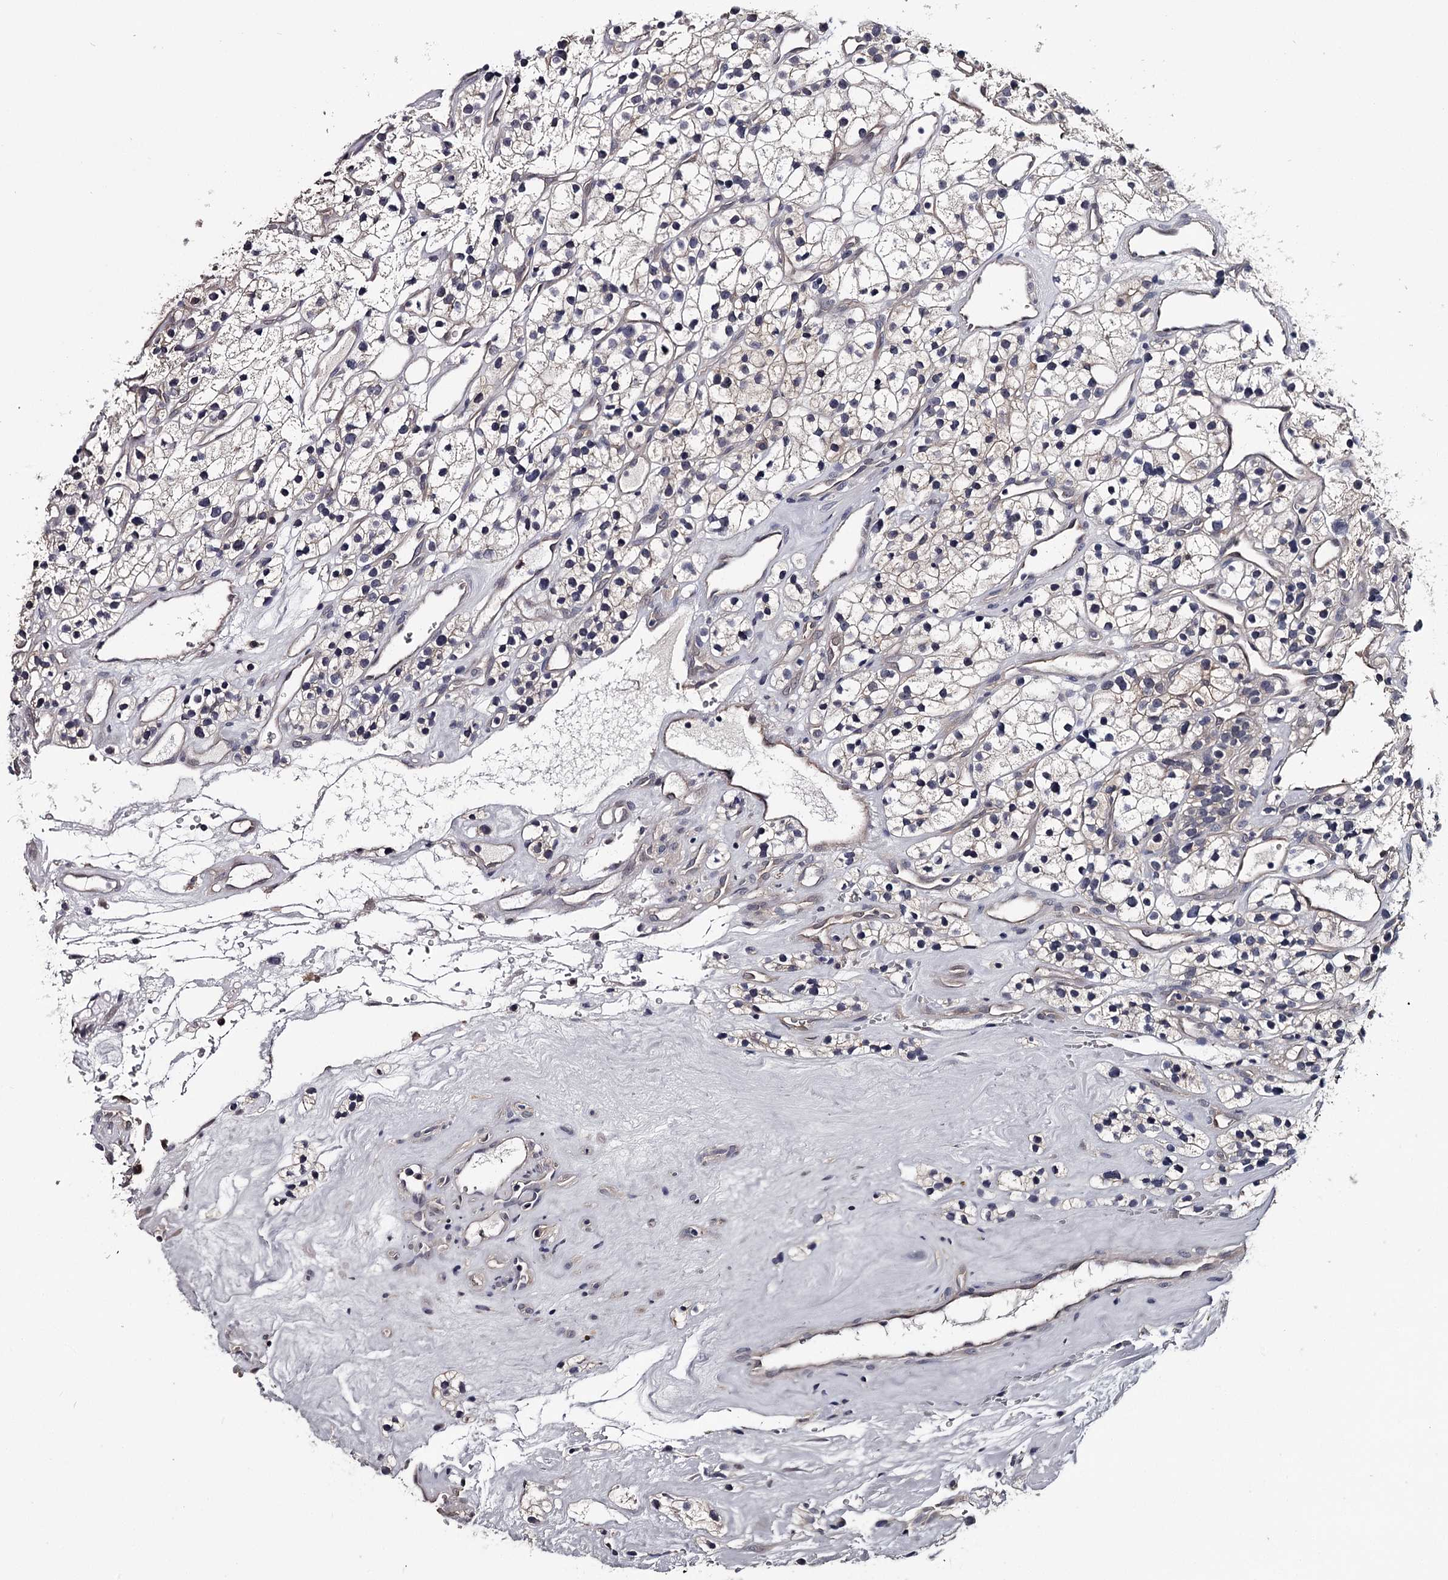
{"staining": {"intensity": "negative", "quantity": "none", "location": "none"}, "tissue": "renal cancer", "cell_type": "Tumor cells", "image_type": "cancer", "snomed": [{"axis": "morphology", "description": "Adenocarcinoma, NOS"}, {"axis": "topography", "description": "Kidney"}], "caption": "Human renal cancer (adenocarcinoma) stained for a protein using immunohistochemistry demonstrates no staining in tumor cells.", "gene": "GSTO1", "patient": {"sex": "female", "age": 57}}